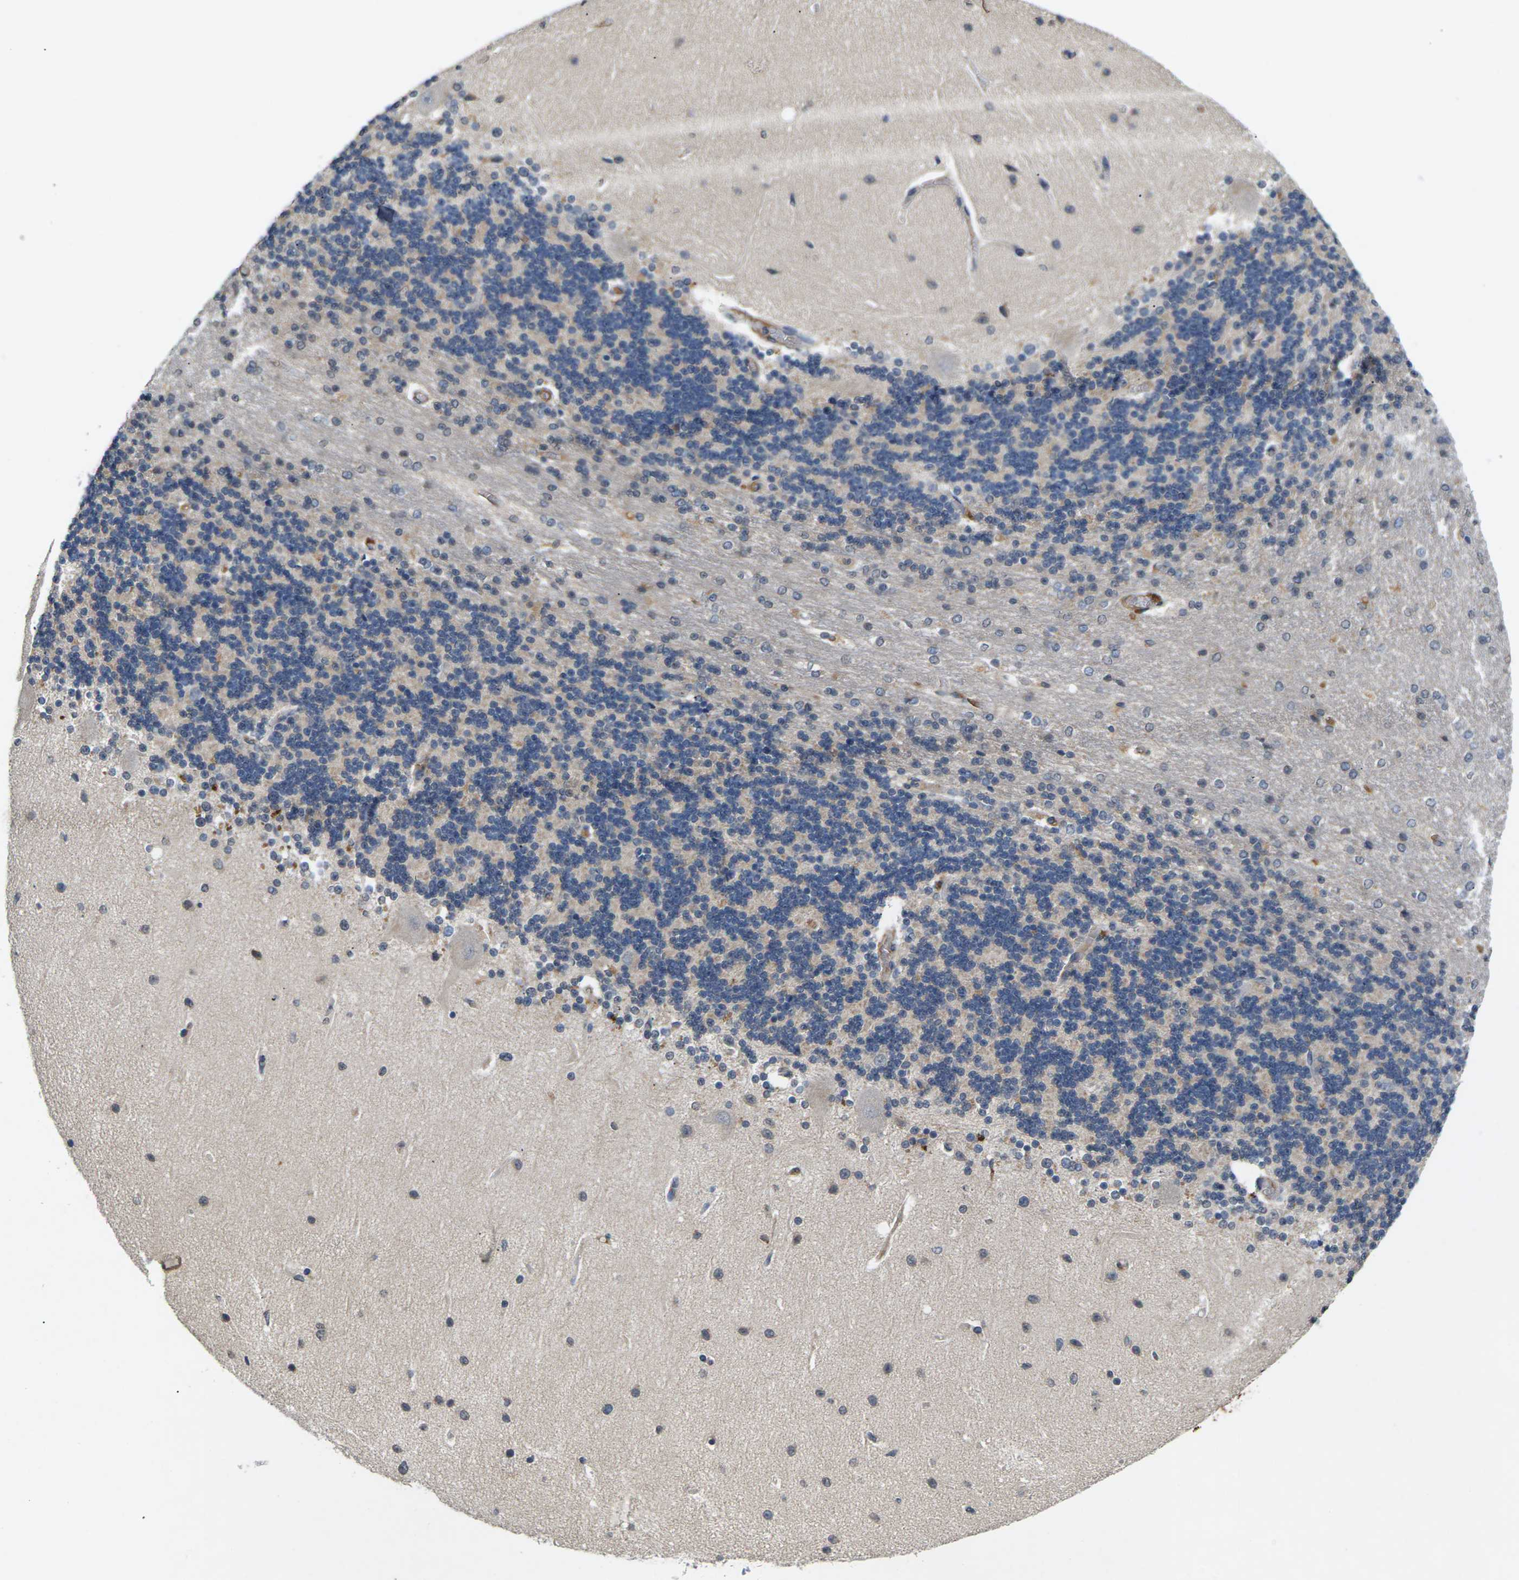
{"staining": {"intensity": "negative", "quantity": "none", "location": "none"}, "tissue": "cerebellum", "cell_type": "Cells in granular layer", "image_type": "normal", "snomed": [{"axis": "morphology", "description": "Normal tissue, NOS"}, {"axis": "topography", "description": "Cerebellum"}], "caption": "Cerebellum stained for a protein using immunohistochemistry displays no expression cells in granular layer.", "gene": "SLC2A2", "patient": {"sex": "female", "age": 54}}